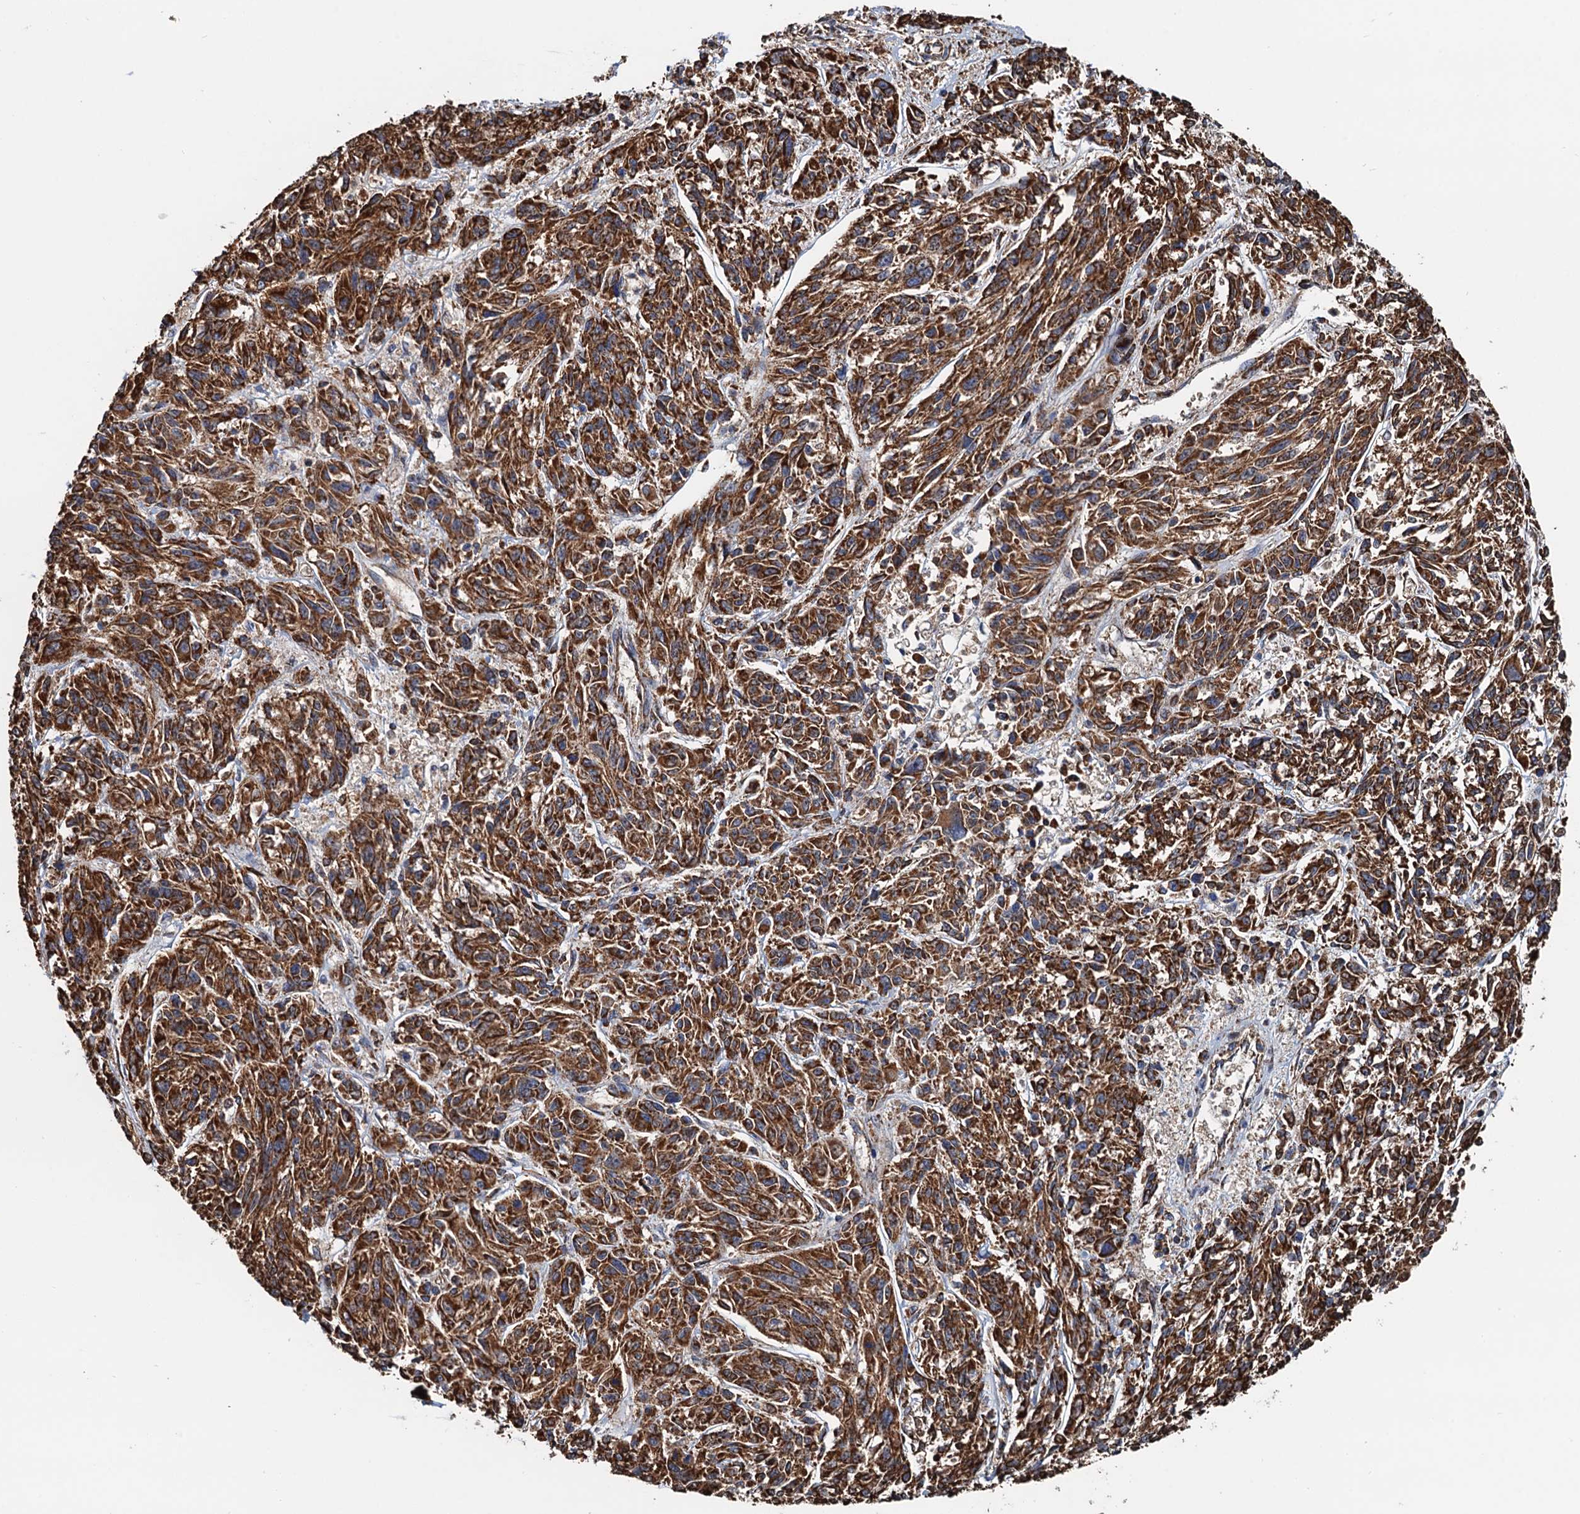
{"staining": {"intensity": "strong", "quantity": ">75%", "location": "cytoplasmic/membranous"}, "tissue": "melanoma", "cell_type": "Tumor cells", "image_type": "cancer", "snomed": [{"axis": "morphology", "description": "Malignant melanoma, NOS"}, {"axis": "topography", "description": "Skin"}], "caption": "Immunohistochemical staining of malignant melanoma demonstrates high levels of strong cytoplasmic/membranous staining in about >75% of tumor cells. The protein is stained brown, and the nuclei are stained in blue (DAB IHC with brightfield microscopy, high magnification).", "gene": "AAGAB", "patient": {"sex": "male", "age": 53}}